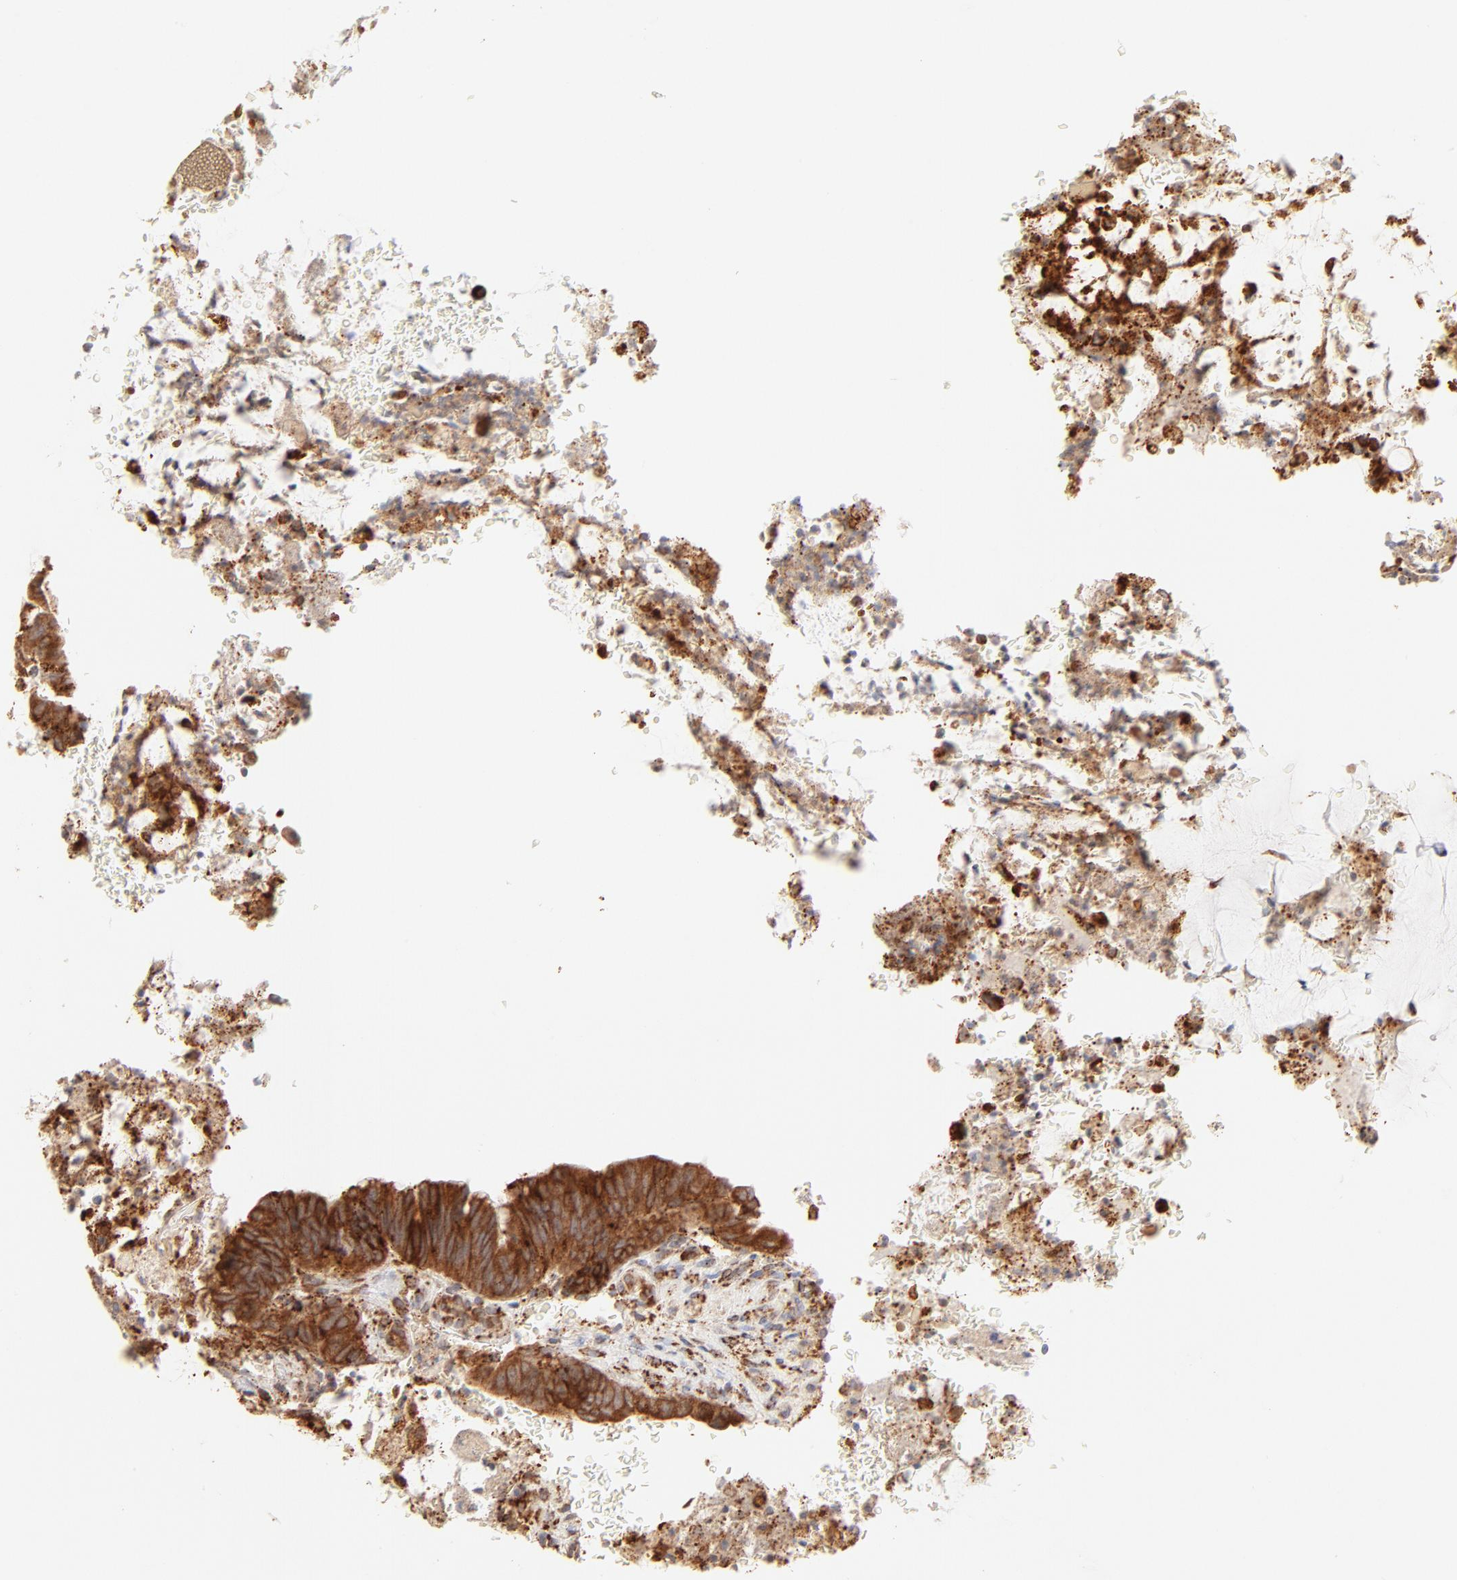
{"staining": {"intensity": "strong", "quantity": ">75%", "location": "cytoplasmic/membranous"}, "tissue": "colorectal cancer", "cell_type": "Tumor cells", "image_type": "cancer", "snomed": [{"axis": "morphology", "description": "Normal tissue, NOS"}, {"axis": "morphology", "description": "Adenocarcinoma, NOS"}, {"axis": "topography", "description": "Rectum"}], "caption": "Adenocarcinoma (colorectal) tissue displays strong cytoplasmic/membranous staining in approximately >75% of tumor cells", "gene": "PARP12", "patient": {"sex": "male", "age": 92}}